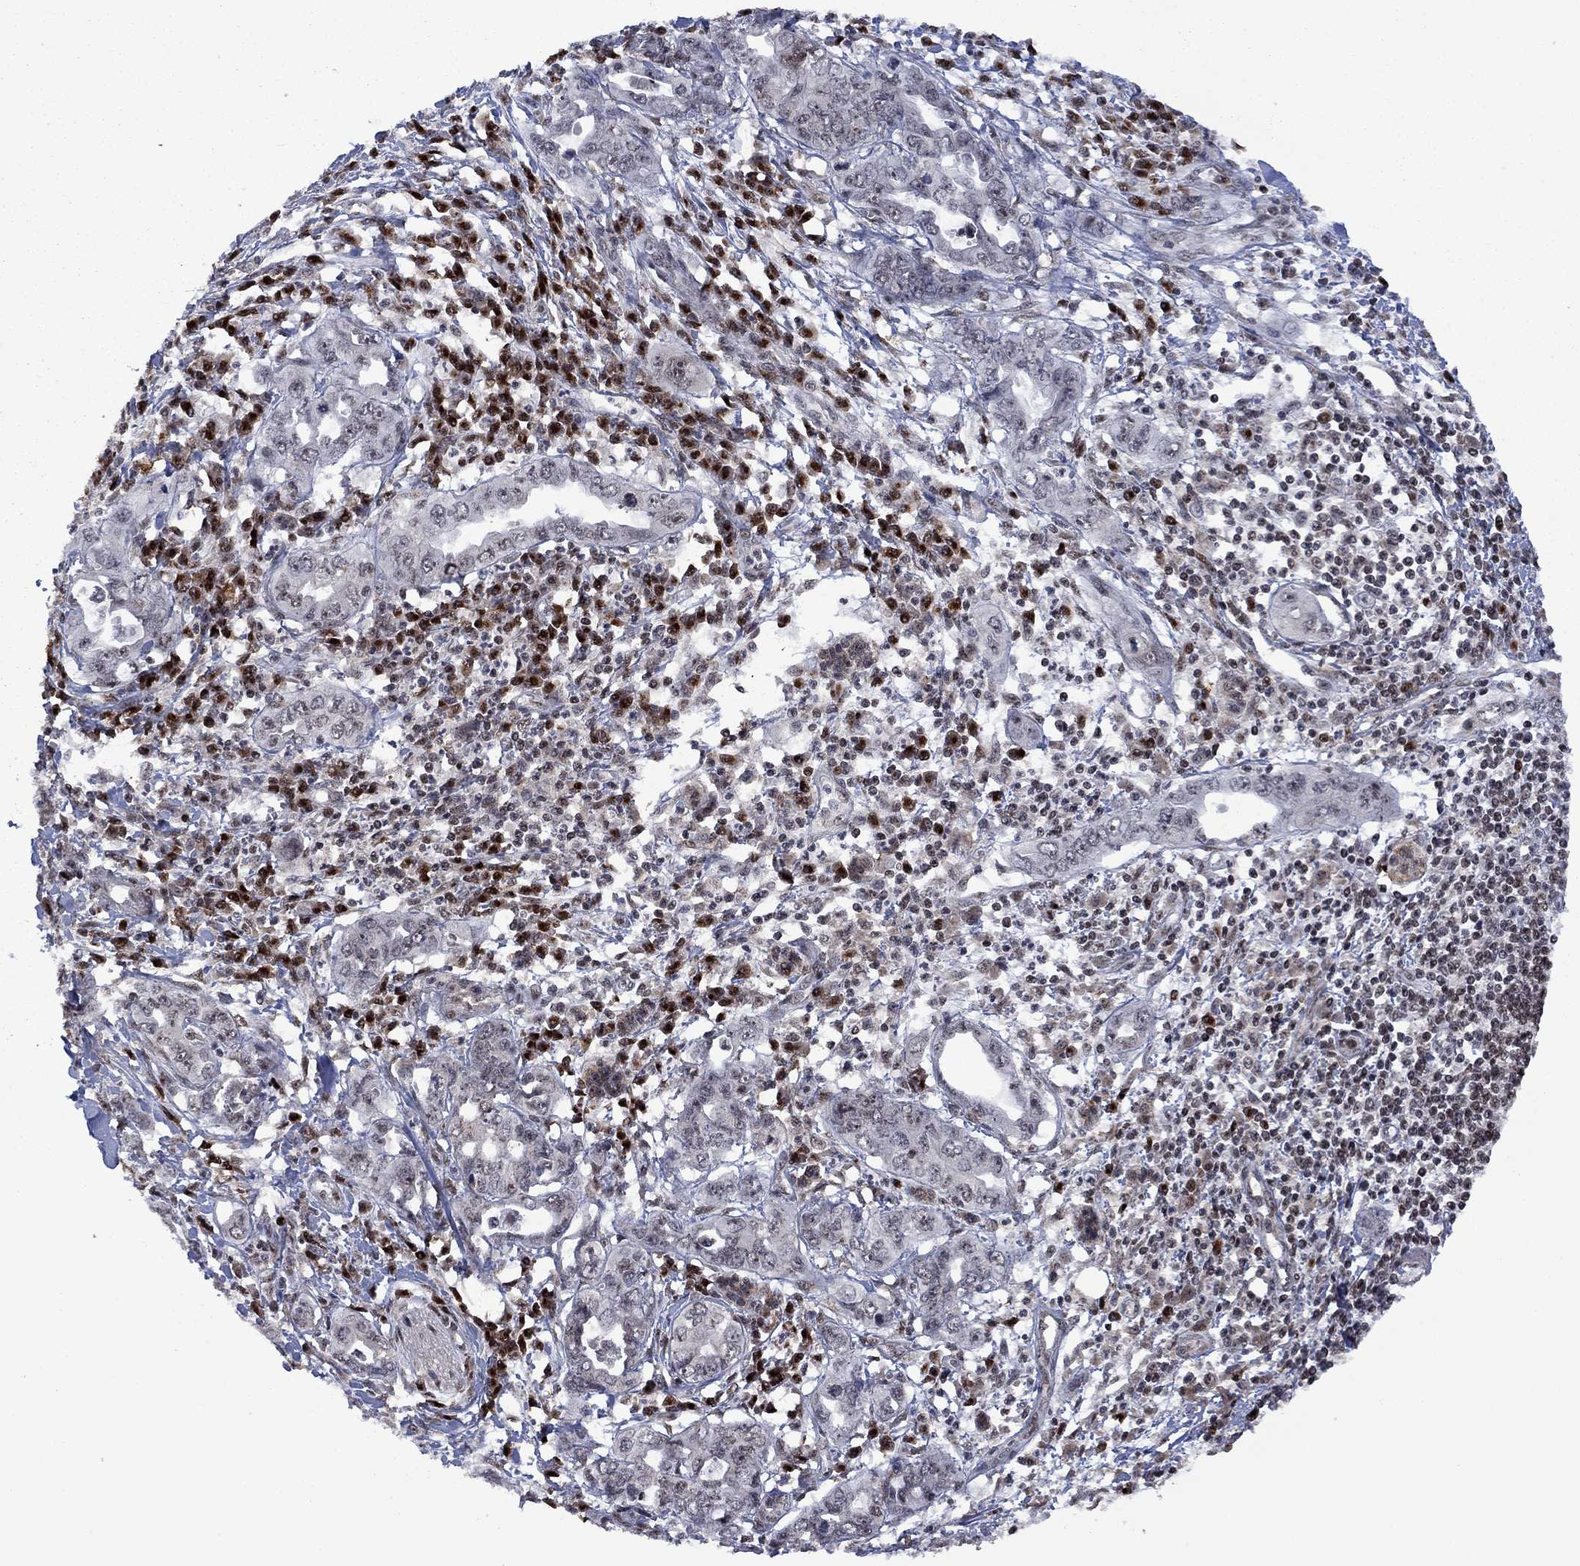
{"staining": {"intensity": "negative", "quantity": "none", "location": "none"}, "tissue": "pancreatic cancer", "cell_type": "Tumor cells", "image_type": "cancer", "snomed": [{"axis": "morphology", "description": "Adenocarcinoma, NOS"}, {"axis": "topography", "description": "Pancreas"}], "caption": "Tumor cells are negative for protein expression in human pancreatic cancer (adenocarcinoma).", "gene": "FBL", "patient": {"sex": "male", "age": 68}}